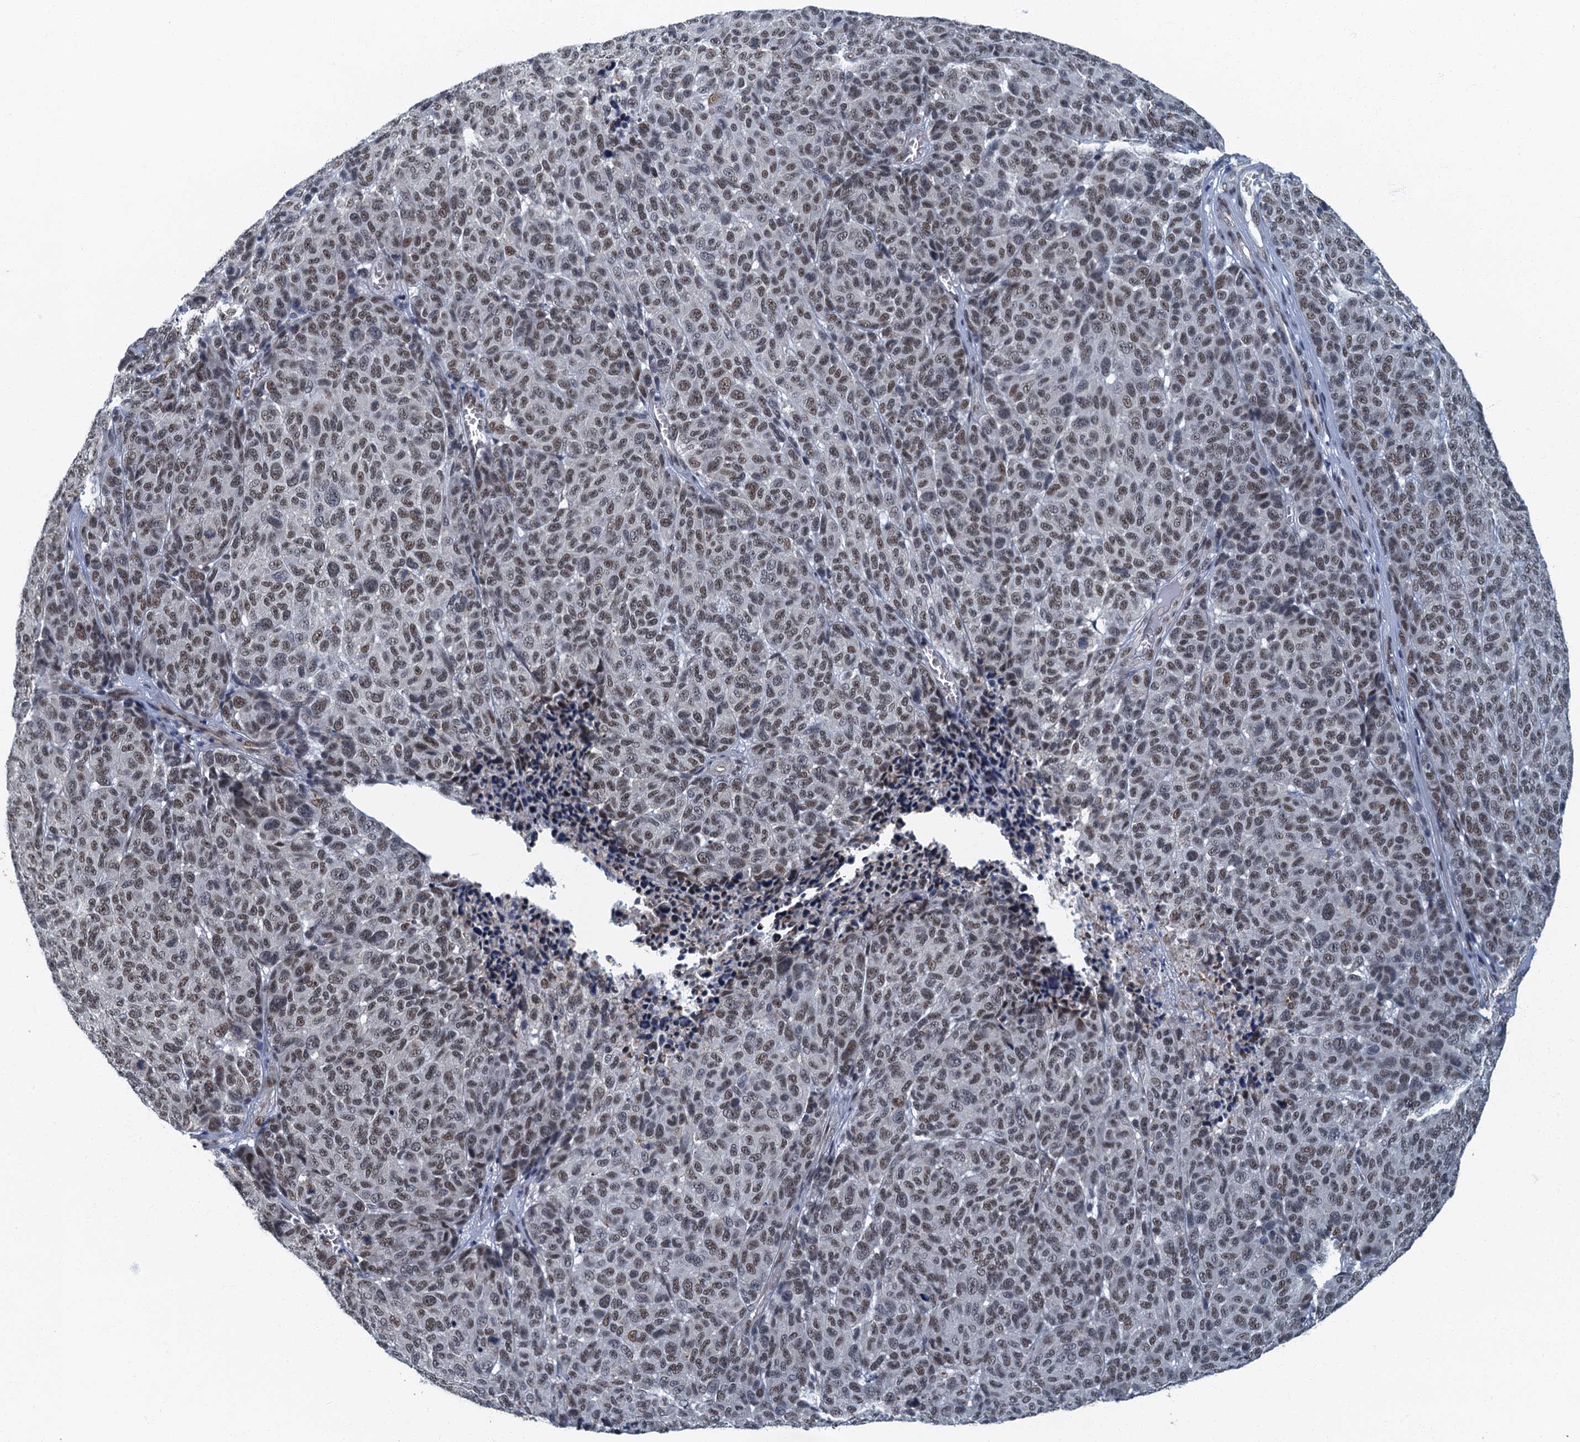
{"staining": {"intensity": "moderate", "quantity": ">75%", "location": "nuclear"}, "tissue": "melanoma", "cell_type": "Tumor cells", "image_type": "cancer", "snomed": [{"axis": "morphology", "description": "Malignant melanoma, NOS"}, {"axis": "topography", "description": "Skin"}], "caption": "IHC image of human malignant melanoma stained for a protein (brown), which reveals medium levels of moderate nuclear staining in approximately >75% of tumor cells.", "gene": "GADL1", "patient": {"sex": "male", "age": 49}}